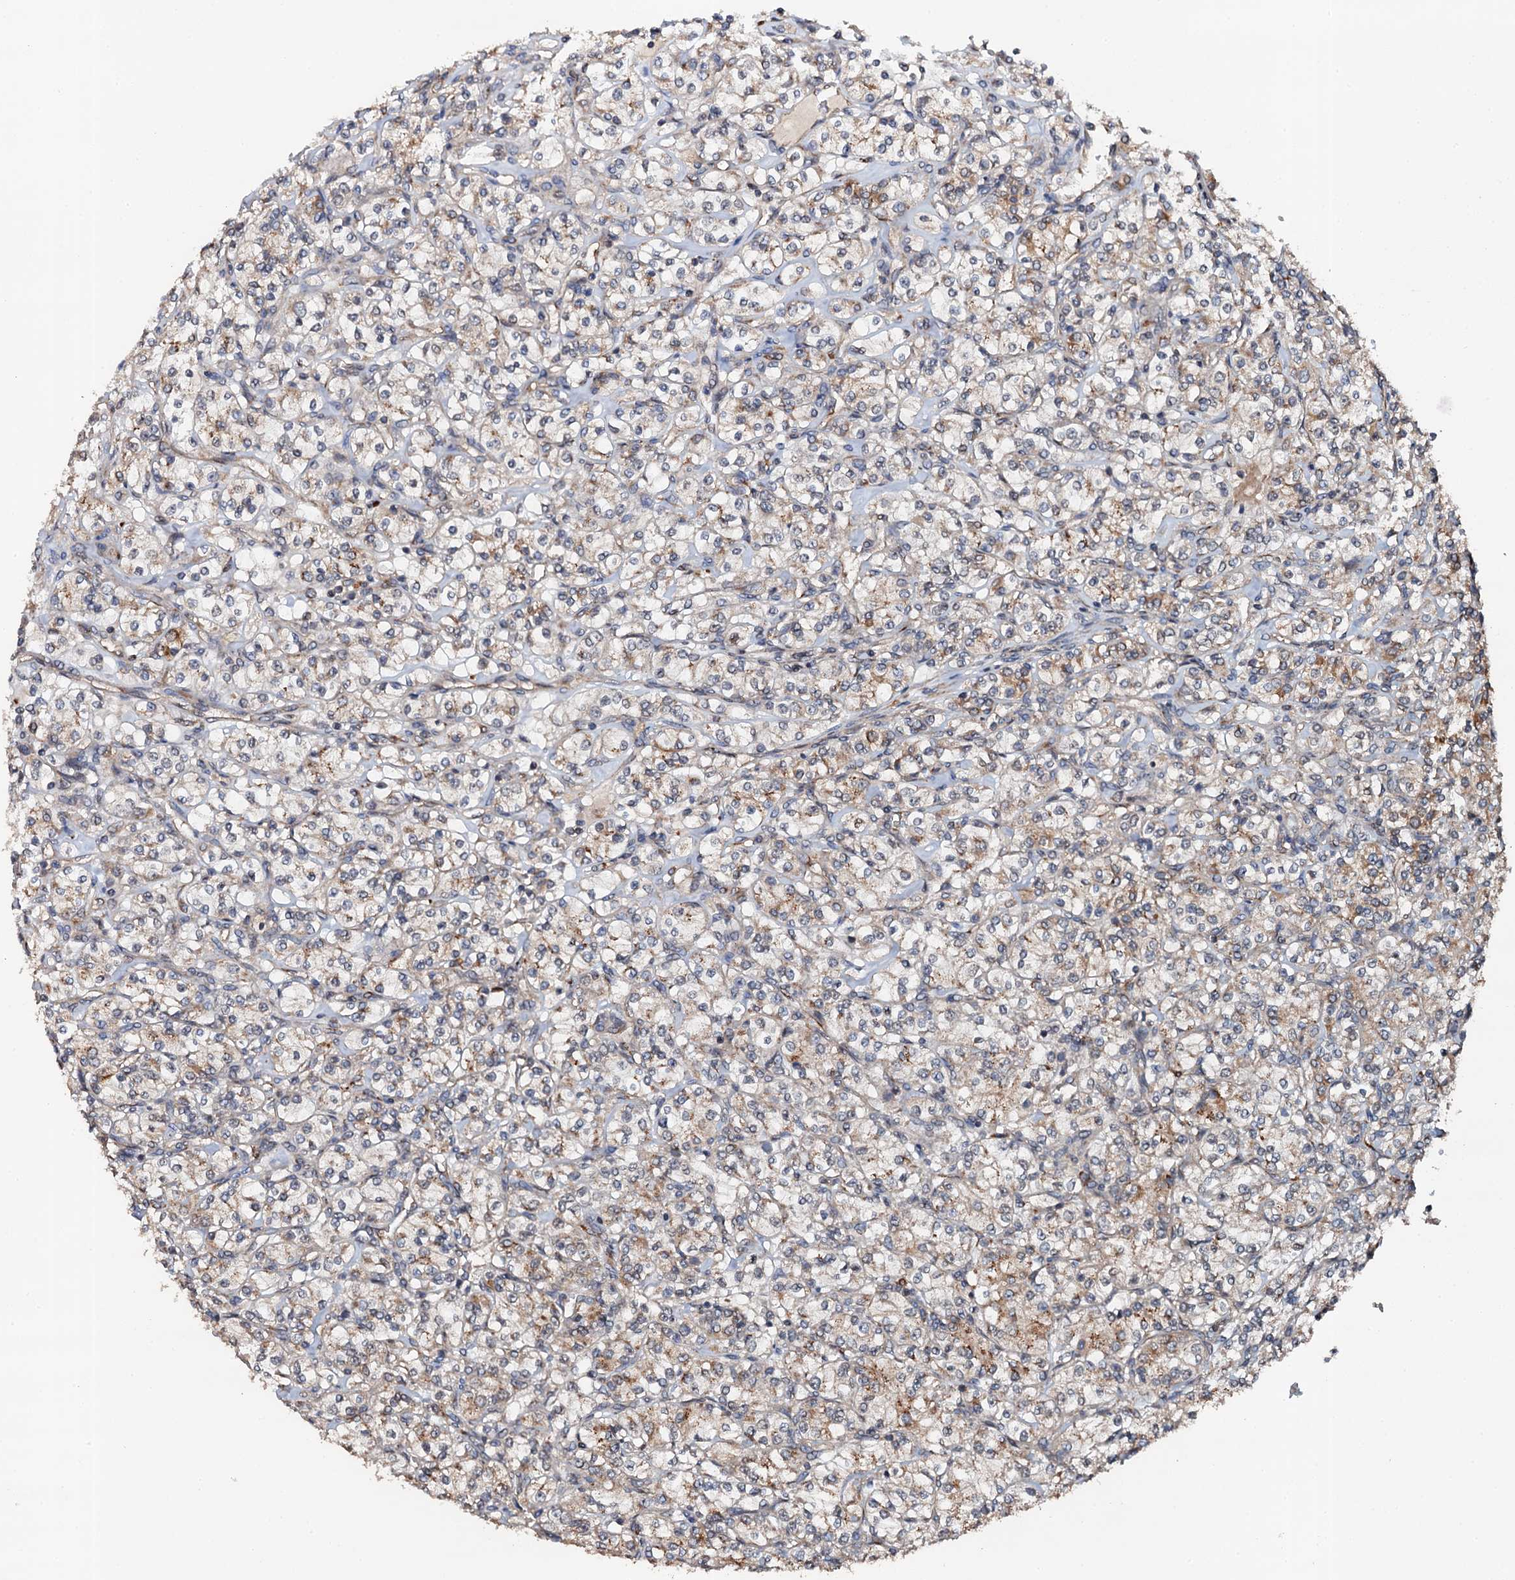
{"staining": {"intensity": "moderate", "quantity": "25%-75%", "location": "cytoplasmic/membranous"}, "tissue": "renal cancer", "cell_type": "Tumor cells", "image_type": "cancer", "snomed": [{"axis": "morphology", "description": "Adenocarcinoma, NOS"}, {"axis": "topography", "description": "Kidney"}], "caption": "DAB immunohistochemical staining of renal cancer exhibits moderate cytoplasmic/membranous protein positivity in approximately 25%-75% of tumor cells.", "gene": "GLCE", "patient": {"sex": "male", "age": 77}}